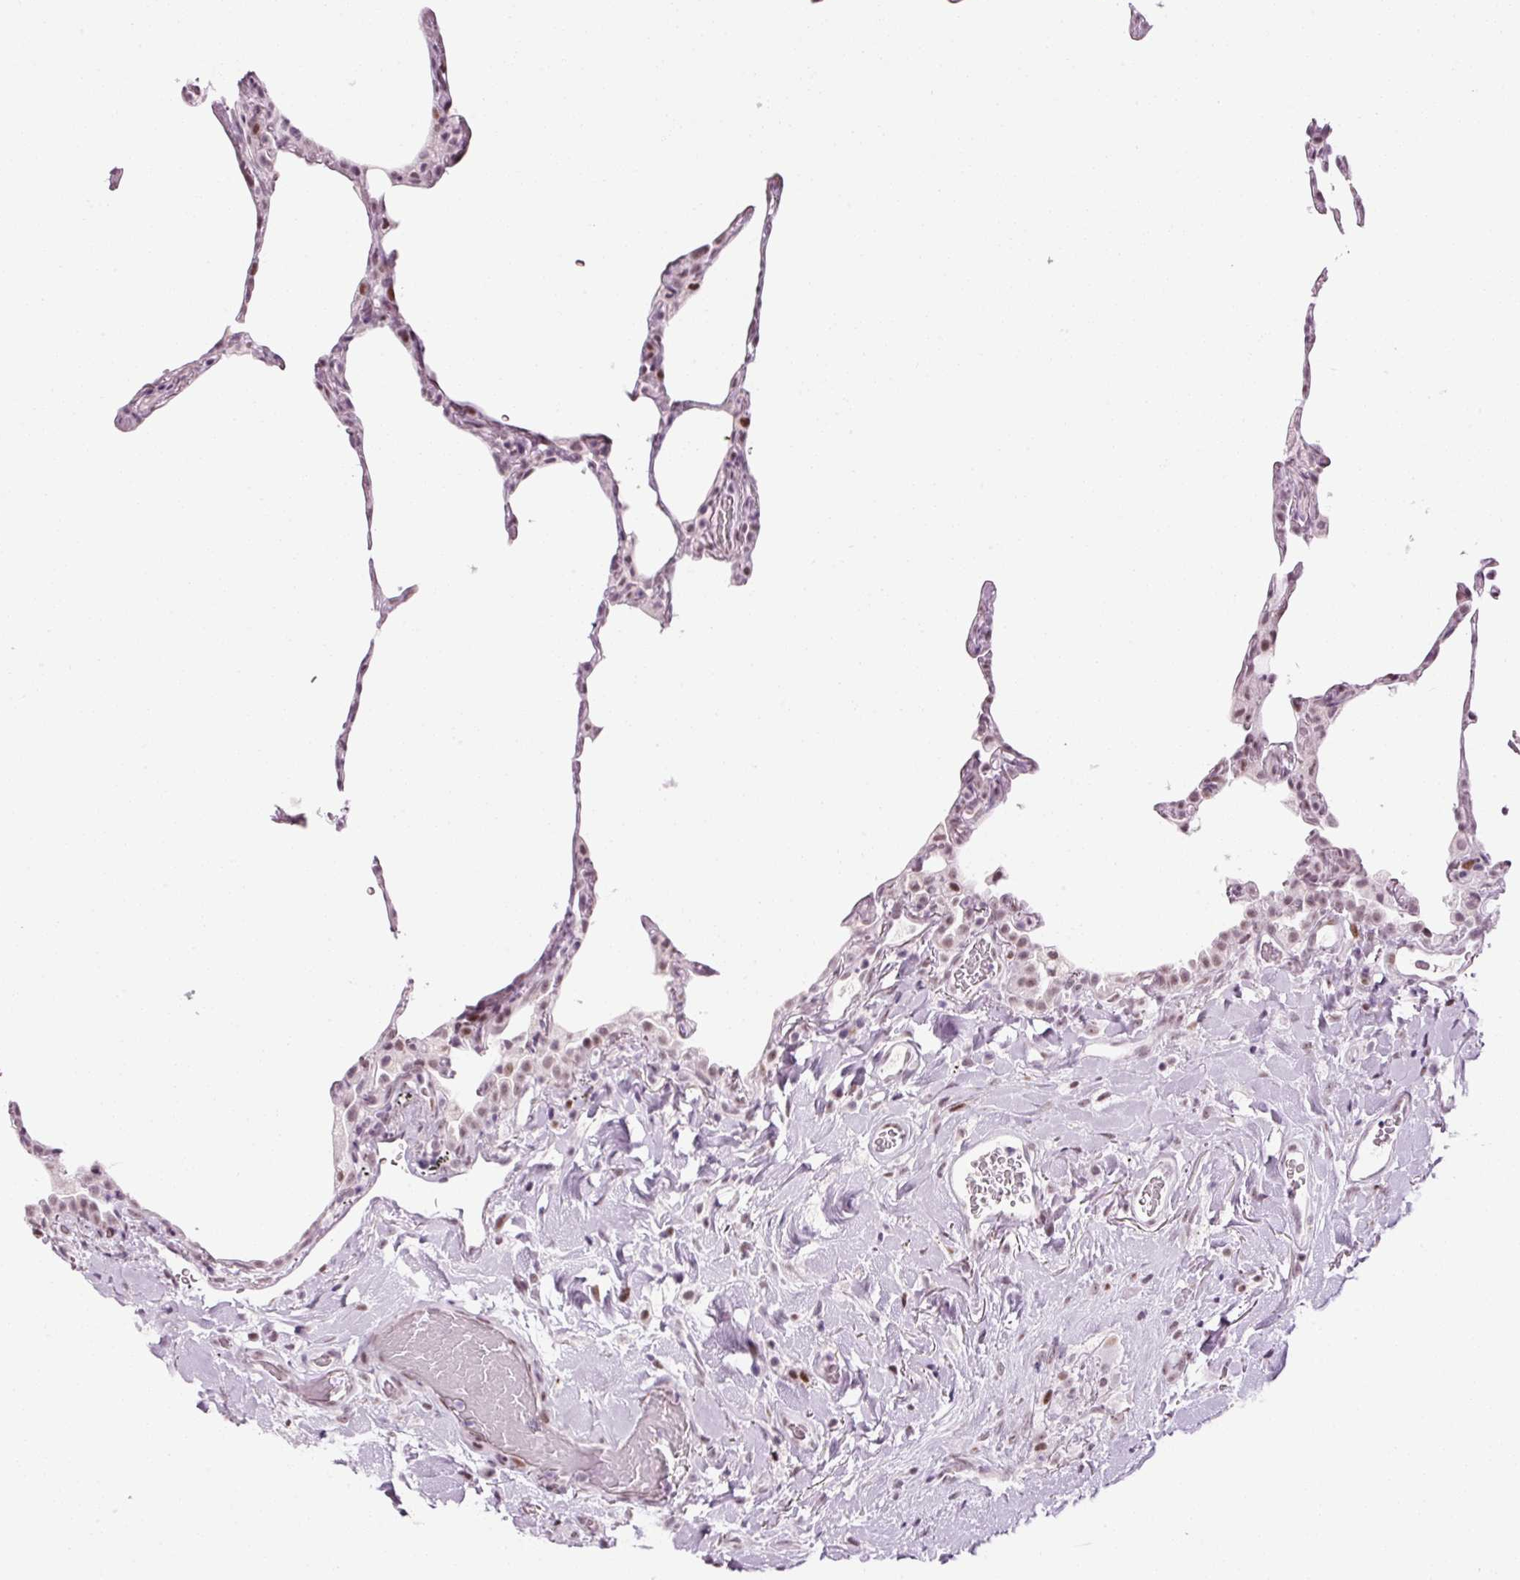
{"staining": {"intensity": "weak", "quantity": ">75%", "location": "nuclear"}, "tissue": "lung", "cell_type": "Alveolar cells", "image_type": "normal", "snomed": [{"axis": "morphology", "description": "Normal tissue, NOS"}, {"axis": "topography", "description": "Lung"}], "caption": "DAB (3,3'-diaminobenzidine) immunohistochemical staining of benign lung displays weak nuclear protein expression in approximately >75% of alveolar cells.", "gene": "ANKRD20A1", "patient": {"sex": "female", "age": 57}}